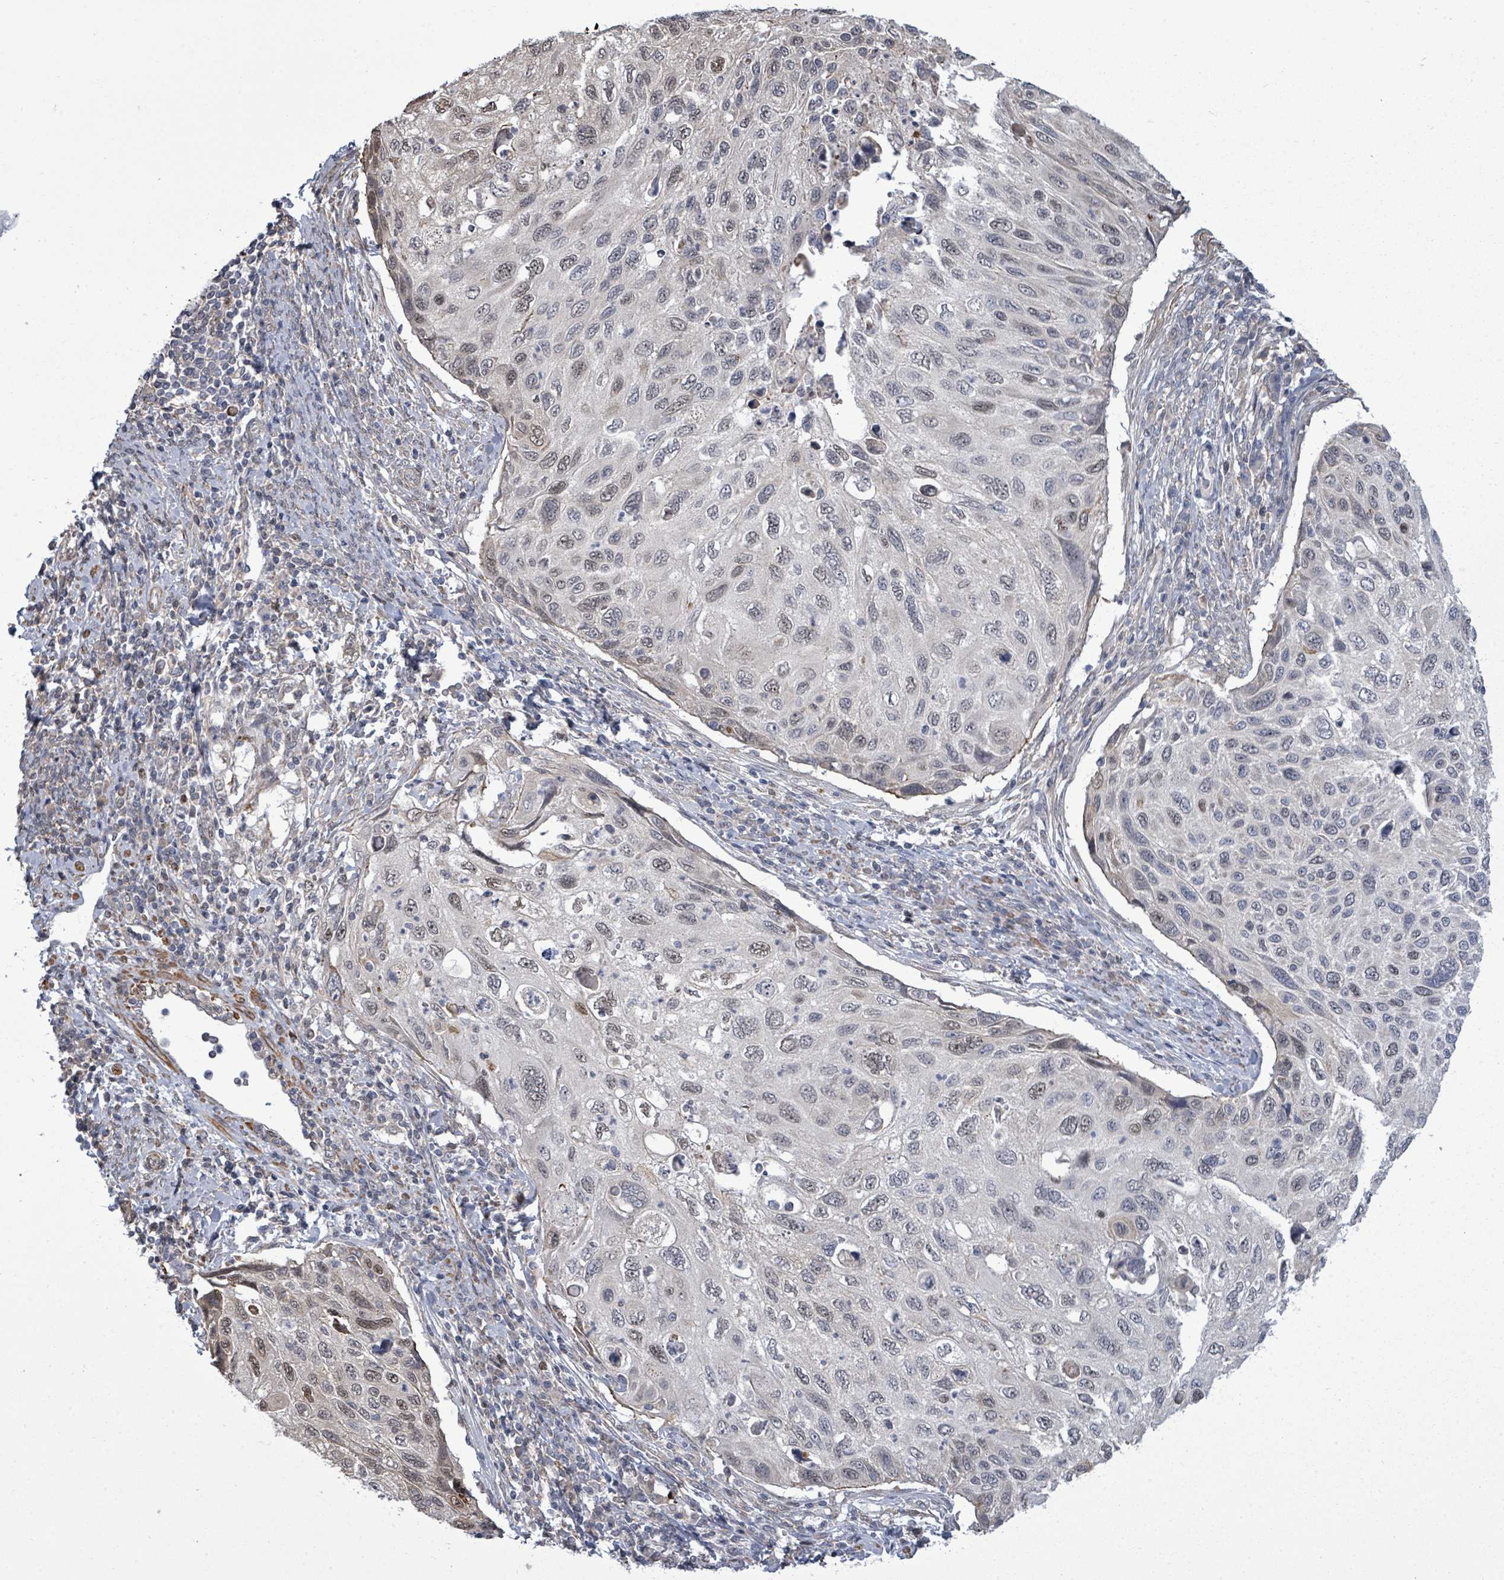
{"staining": {"intensity": "negative", "quantity": "none", "location": "none"}, "tissue": "cervical cancer", "cell_type": "Tumor cells", "image_type": "cancer", "snomed": [{"axis": "morphology", "description": "Squamous cell carcinoma, NOS"}, {"axis": "topography", "description": "Cervix"}], "caption": "Cervical cancer (squamous cell carcinoma) was stained to show a protein in brown. There is no significant positivity in tumor cells.", "gene": "PAPSS1", "patient": {"sex": "female", "age": 70}}